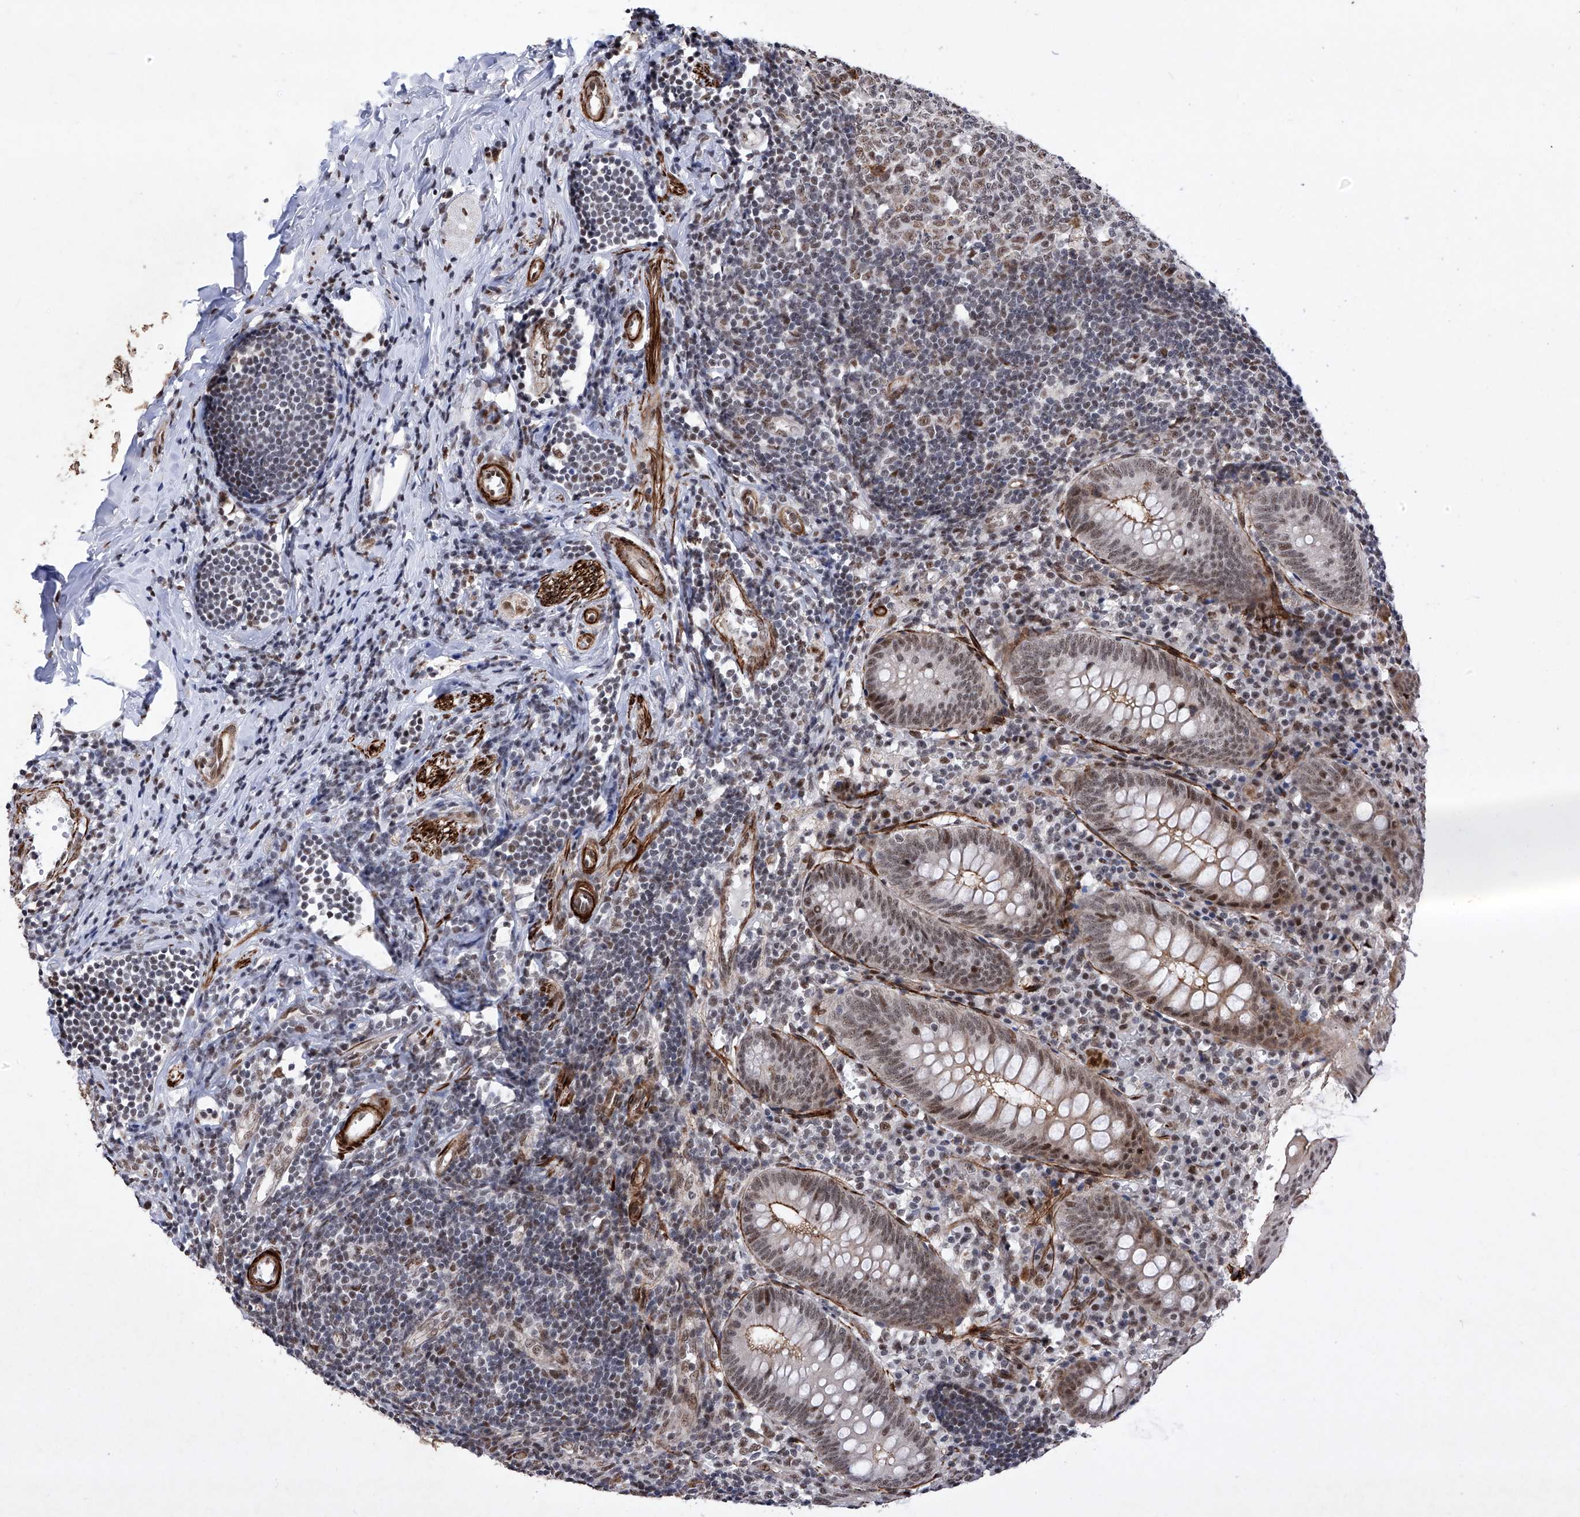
{"staining": {"intensity": "moderate", "quantity": "25%-75%", "location": "cytoplasmic/membranous,nuclear"}, "tissue": "appendix", "cell_type": "Glandular cells", "image_type": "normal", "snomed": [{"axis": "morphology", "description": "Normal tissue, NOS"}, {"axis": "topography", "description": "Appendix"}], "caption": "Protein expression by immunohistochemistry reveals moderate cytoplasmic/membranous,nuclear expression in approximately 25%-75% of glandular cells in unremarkable appendix. (DAB (3,3'-diaminobenzidine) IHC, brown staining for protein, blue staining for nuclei).", "gene": "NFATC4", "patient": {"sex": "female", "age": 54}}